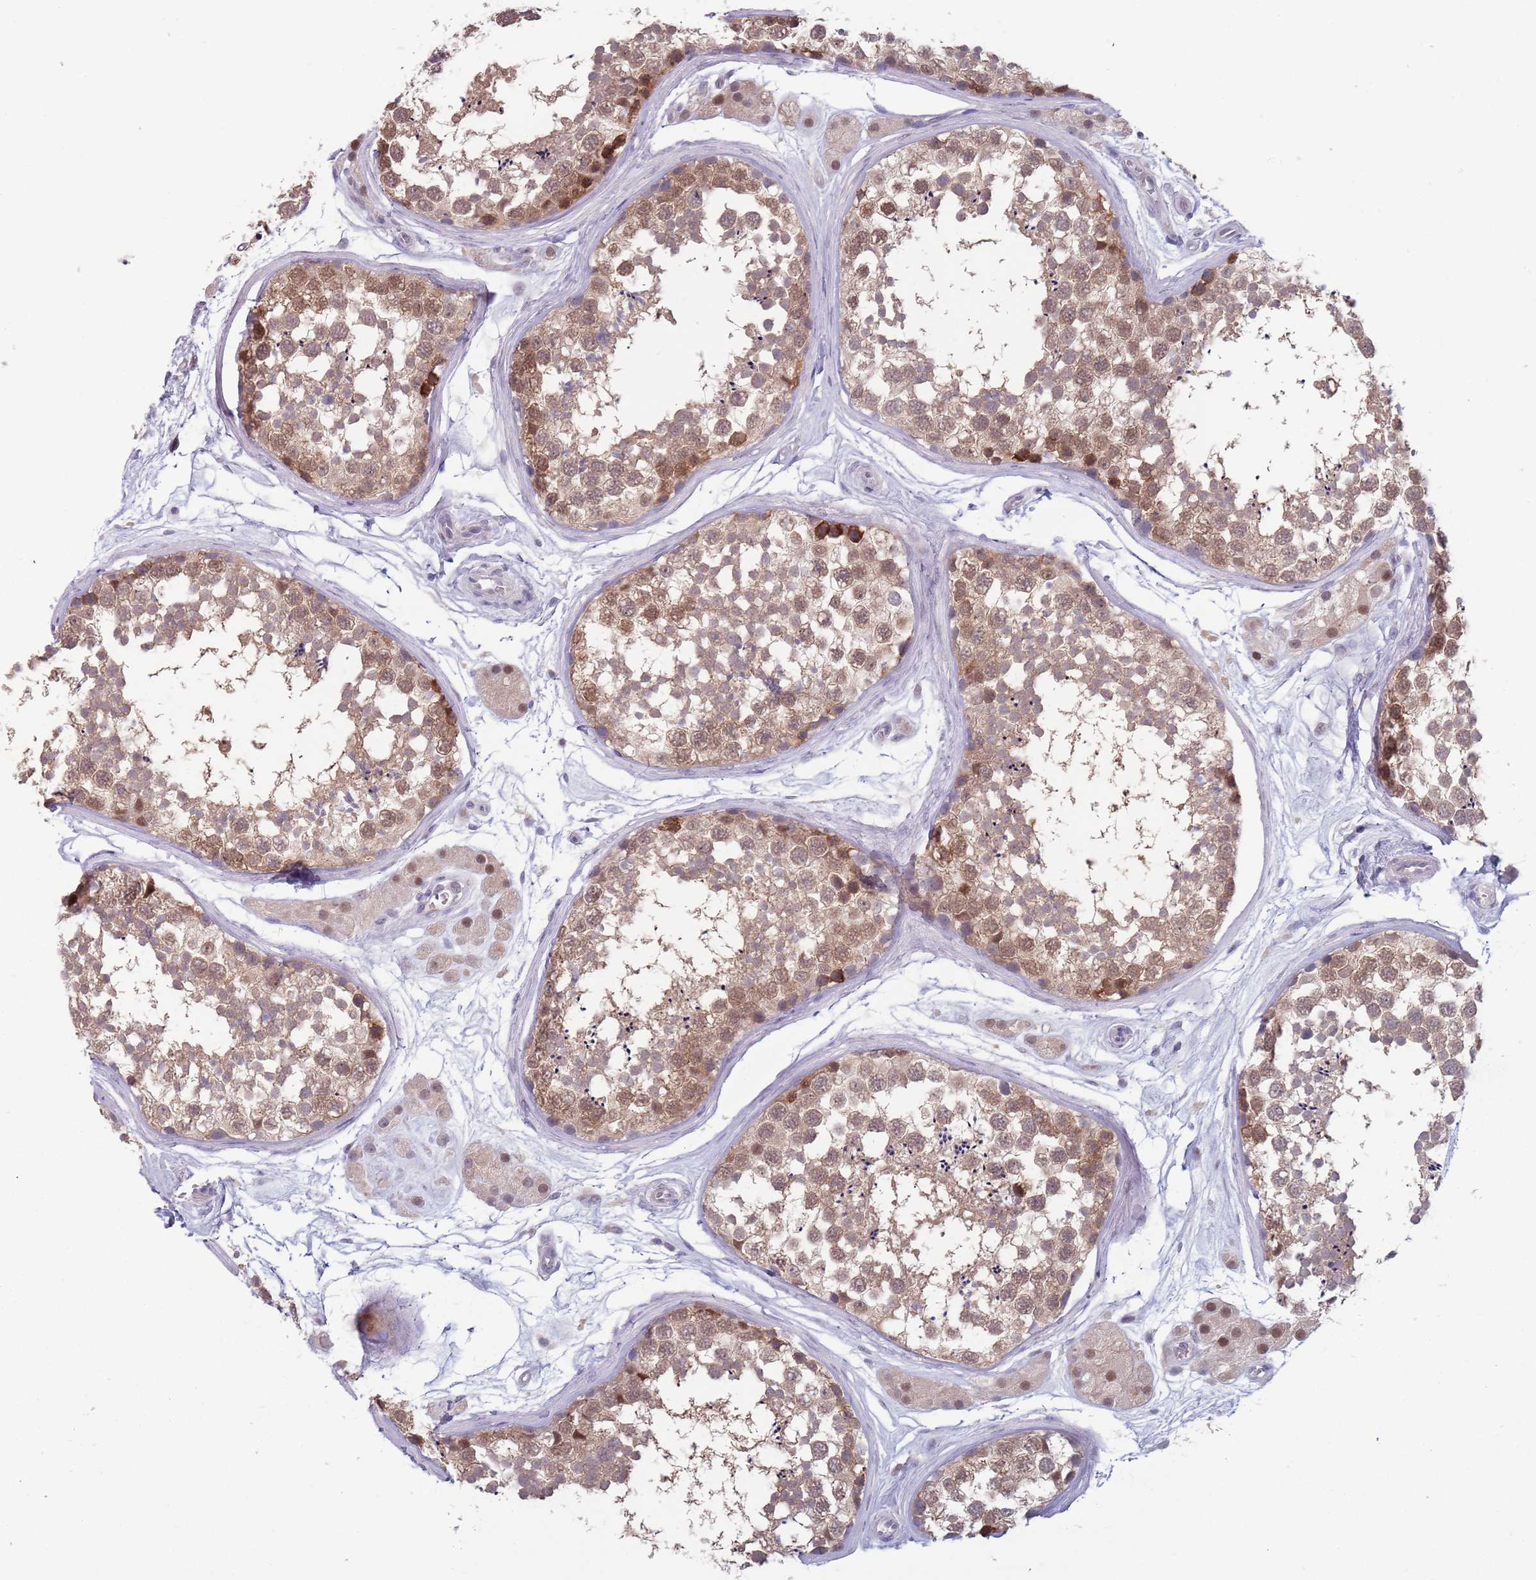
{"staining": {"intensity": "moderate", "quantity": ">75%", "location": "cytoplasmic/membranous,nuclear"}, "tissue": "testis", "cell_type": "Cells in seminiferous ducts", "image_type": "normal", "snomed": [{"axis": "morphology", "description": "Normal tissue, NOS"}, {"axis": "topography", "description": "Testis"}], "caption": "High-power microscopy captured an IHC image of normal testis, revealing moderate cytoplasmic/membranous,nuclear expression in about >75% of cells in seminiferous ducts.", "gene": "CLNS1A", "patient": {"sex": "male", "age": 56}}